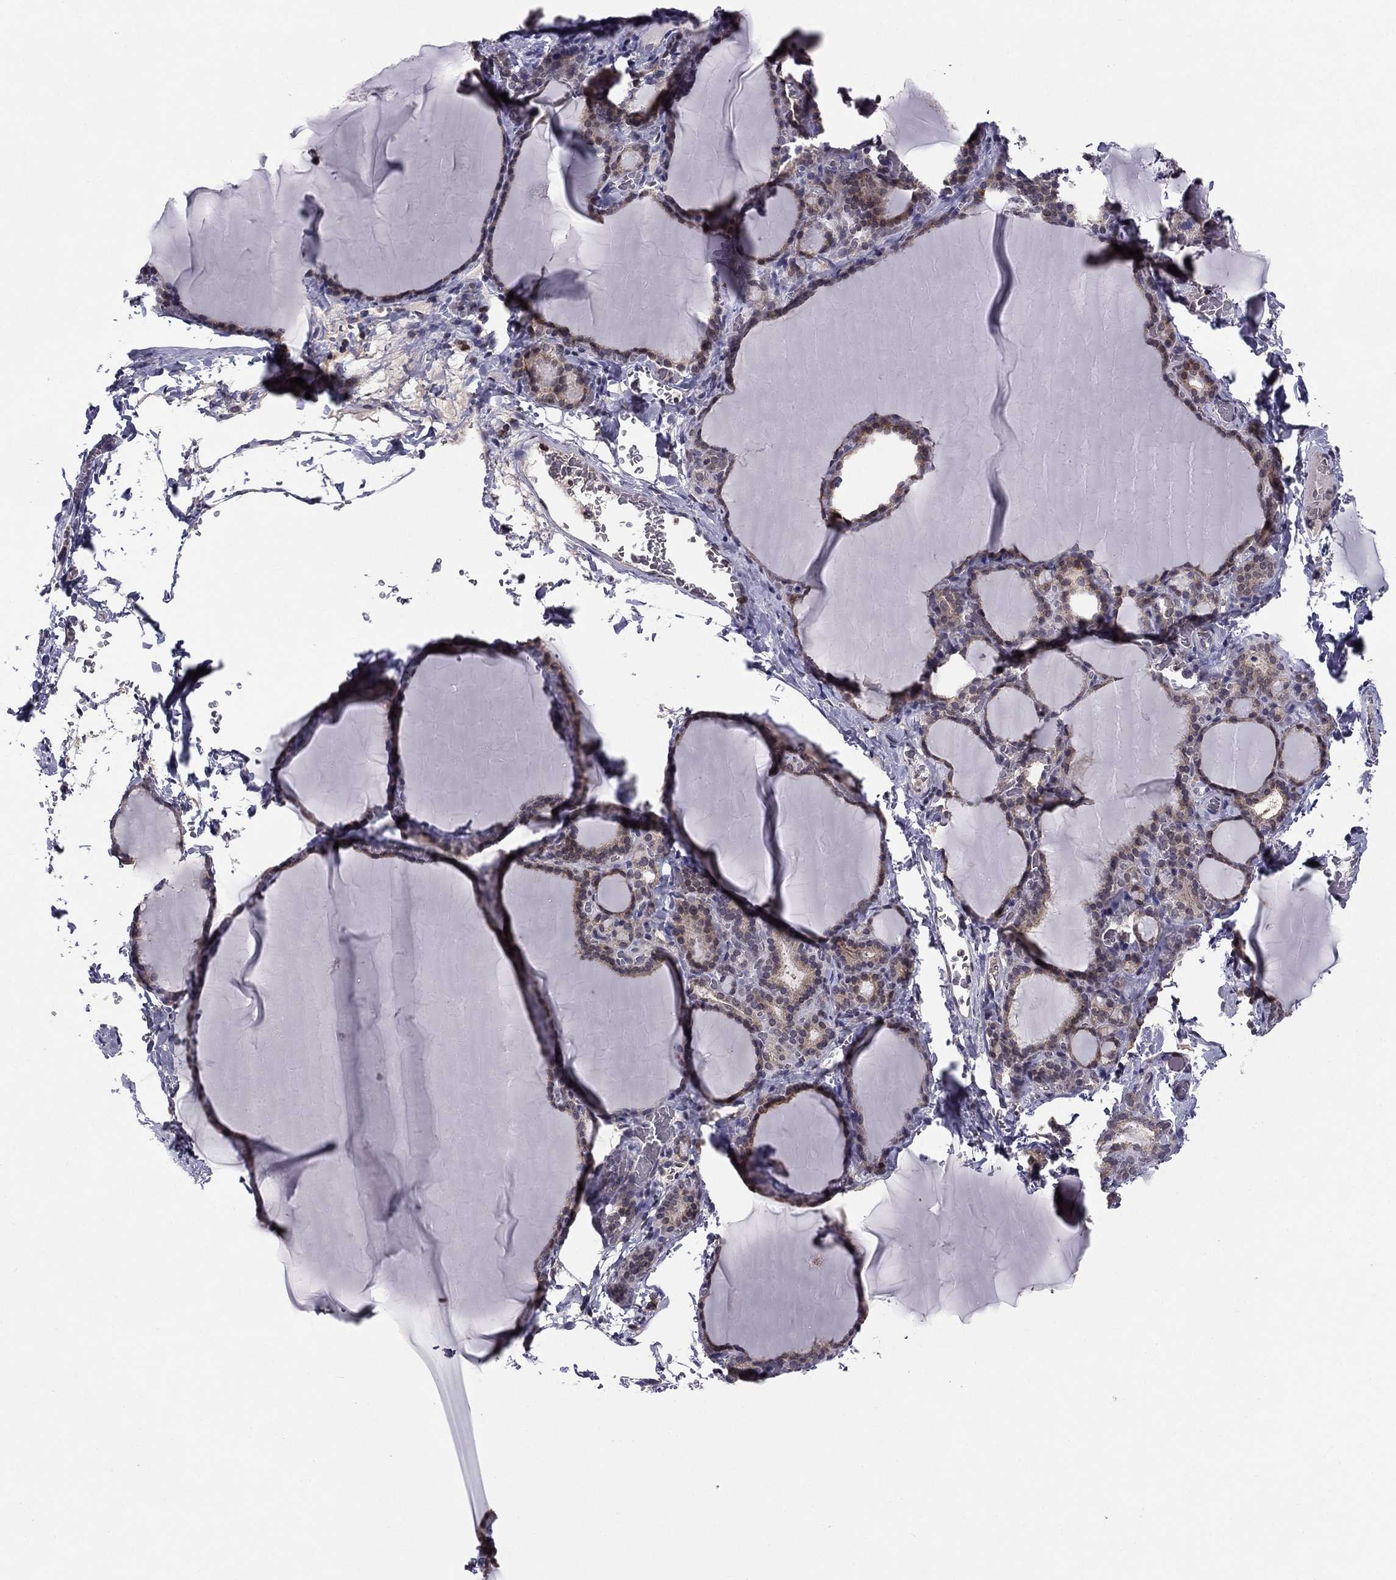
{"staining": {"intensity": "moderate", "quantity": "25%-75%", "location": "nuclear"}, "tissue": "thyroid gland", "cell_type": "Glandular cells", "image_type": "normal", "snomed": [{"axis": "morphology", "description": "Normal tissue, NOS"}, {"axis": "morphology", "description": "Hyperplasia, NOS"}, {"axis": "topography", "description": "Thyroid gland"}], "caption": "Thyroid gland was stained to show a protein in brown. There is medium levels of moderate nuclear positivity in about 25%-75% of glandular cells. (IHC, brightfield microscopy, high magnification).", "gene": "HCN1", "patient": {"sex": "female", "age": 27}}